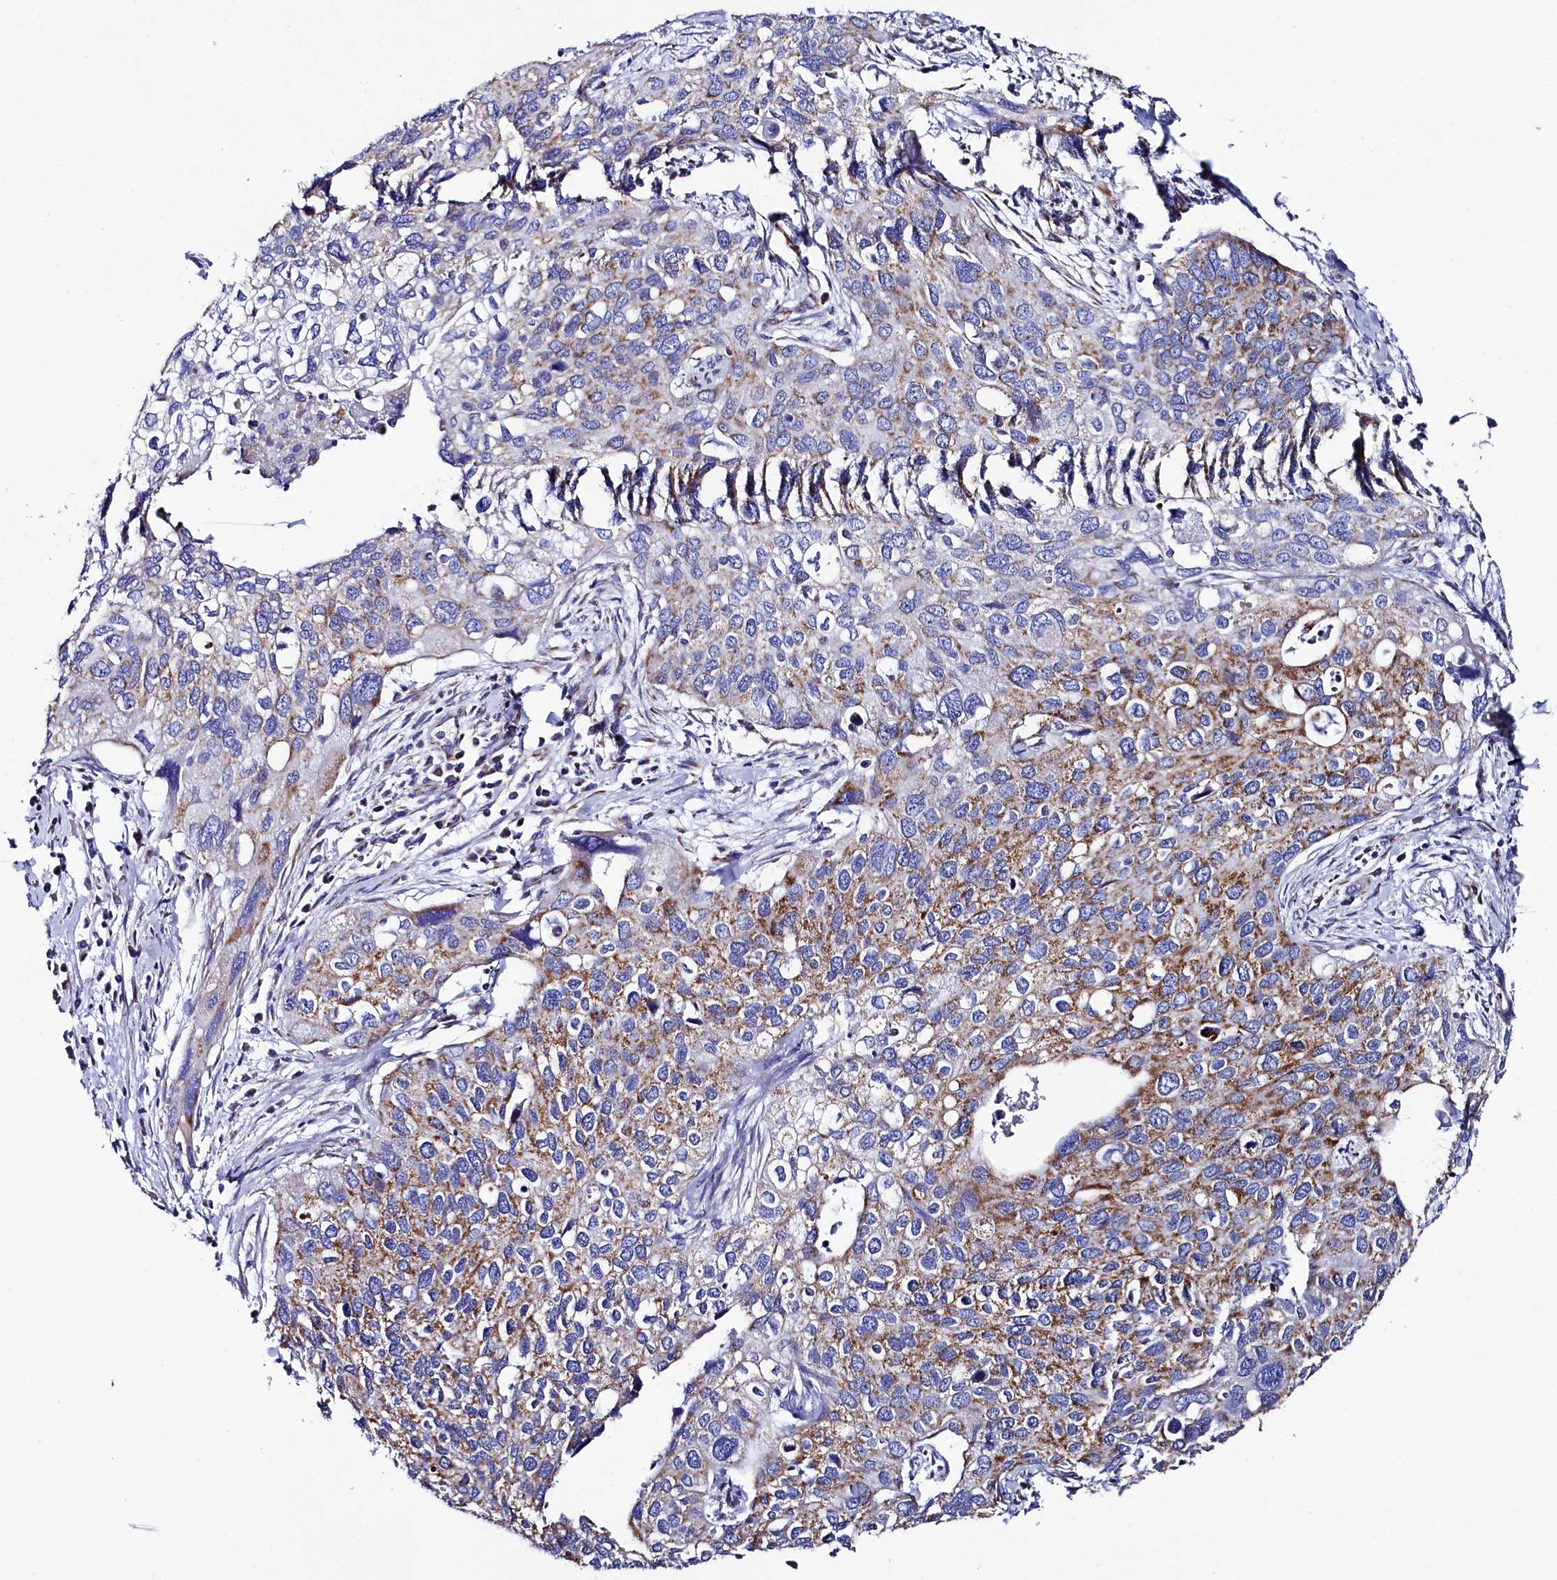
{"staining": {"intensity": "moderate", "quantity": "25%-75%", "location": "cytoplasmic/membranous"}, "tissue": "cervical cancer", "cell_type": "Tumor cells", "image_type": "cancer", "snomed": [{"axis": "morphology", "description": "Squamous cell carcinoma, NOS"}, {"axis": "topography", "description": "Cervix"}], "caption": "IHC (DAB) staining of cervical cancer reveals moderate cytoplasmic/membranous protein positivity in about 25%-75% of tumor cells.", "gene": "MMAB", "patient": {"sex": "female", "age": 55}}